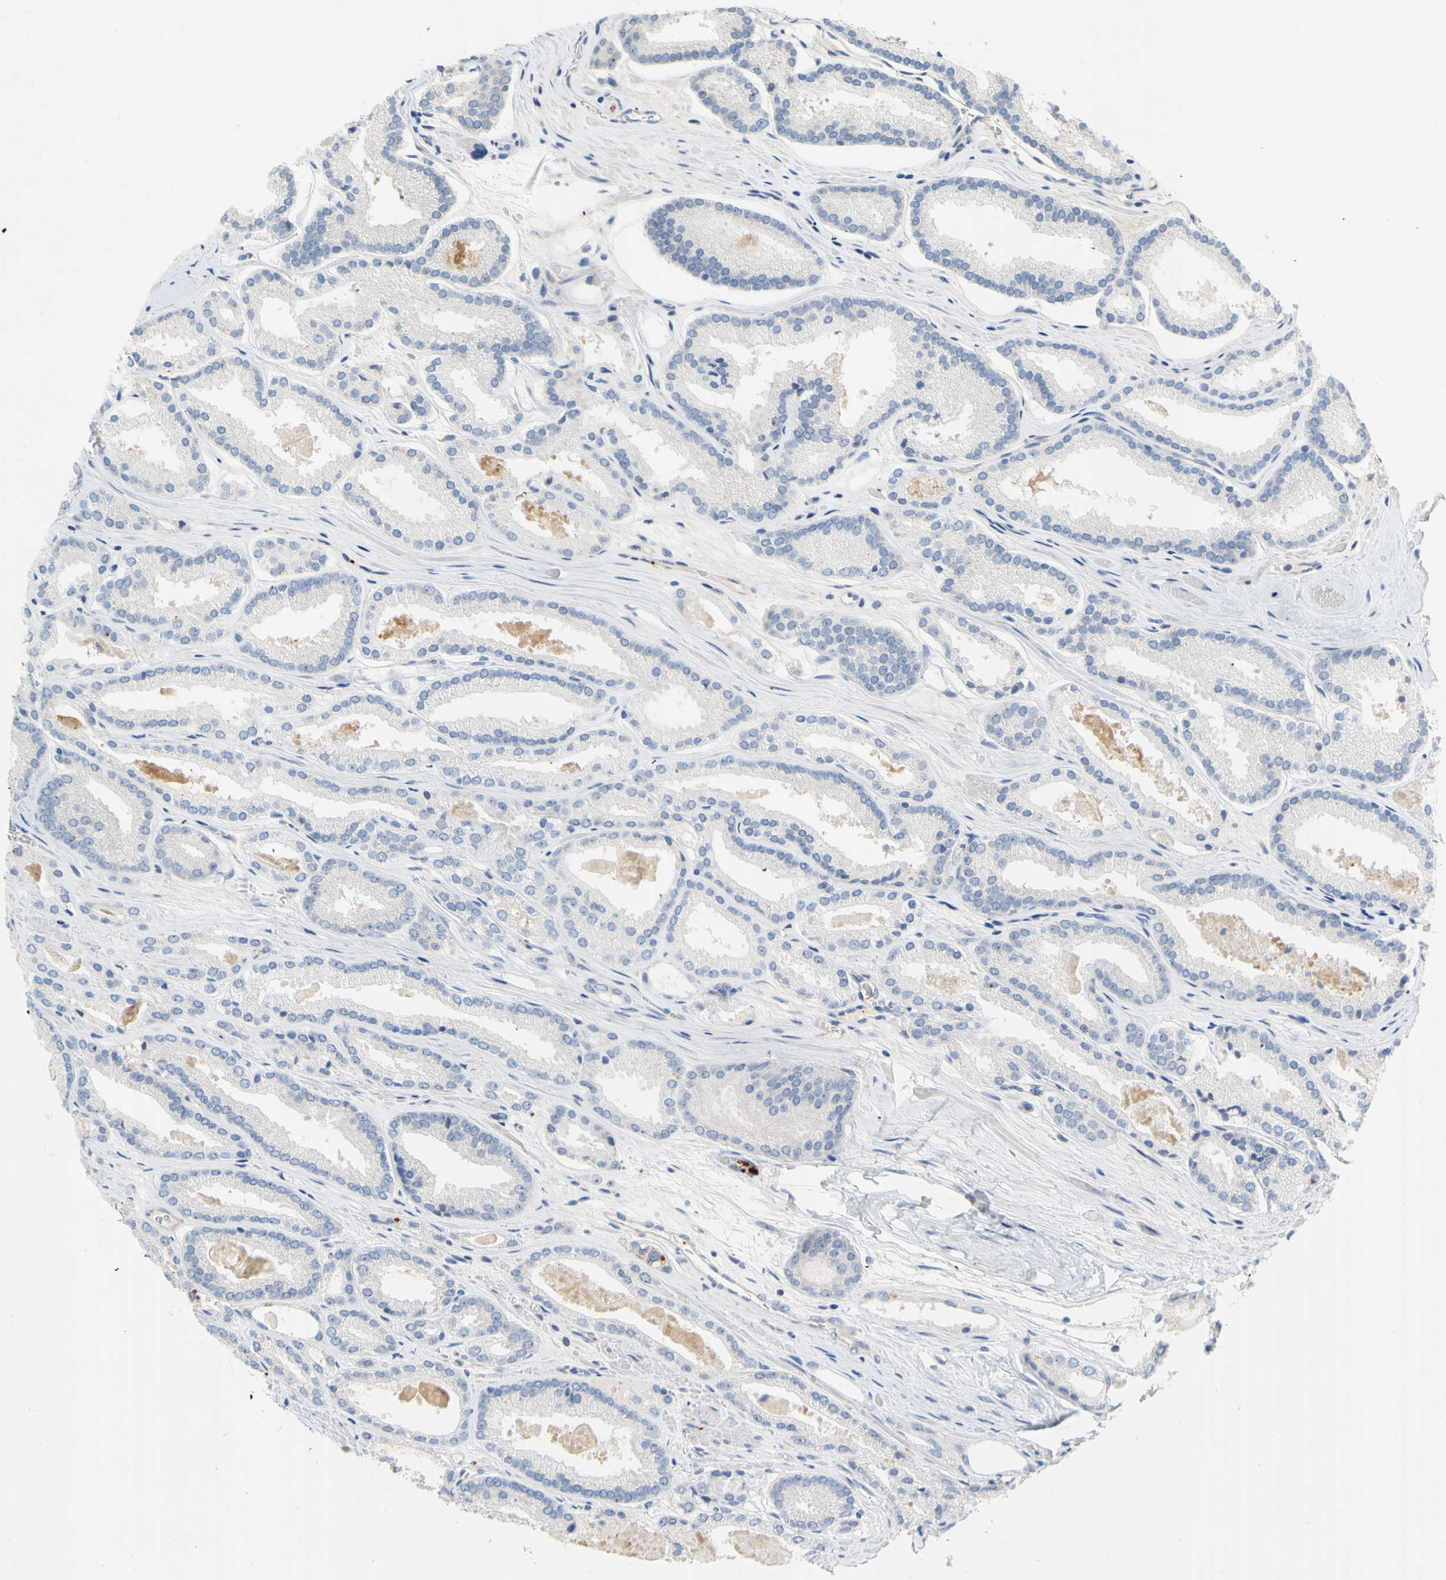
{"staining": {"intensity": "negative", "quantity": "none", "location": "none"}, "tissue": "prostate cancer", "cell_type": "Tumor cells", "image_type": "cancer", "snomed": [{"axis": "morphology", "description": "Adenocarcinoma, Low grade"}, {"axis": "topography", "description": "Prostate"}], "caption": "High power microscopy histopathology image of an IHC image of prostate low-grade adenocarcinoma, revealing no significant positivity in tumor cells.", "gene": "PPBP", "patient": {"sex": "male", "age": 59}}